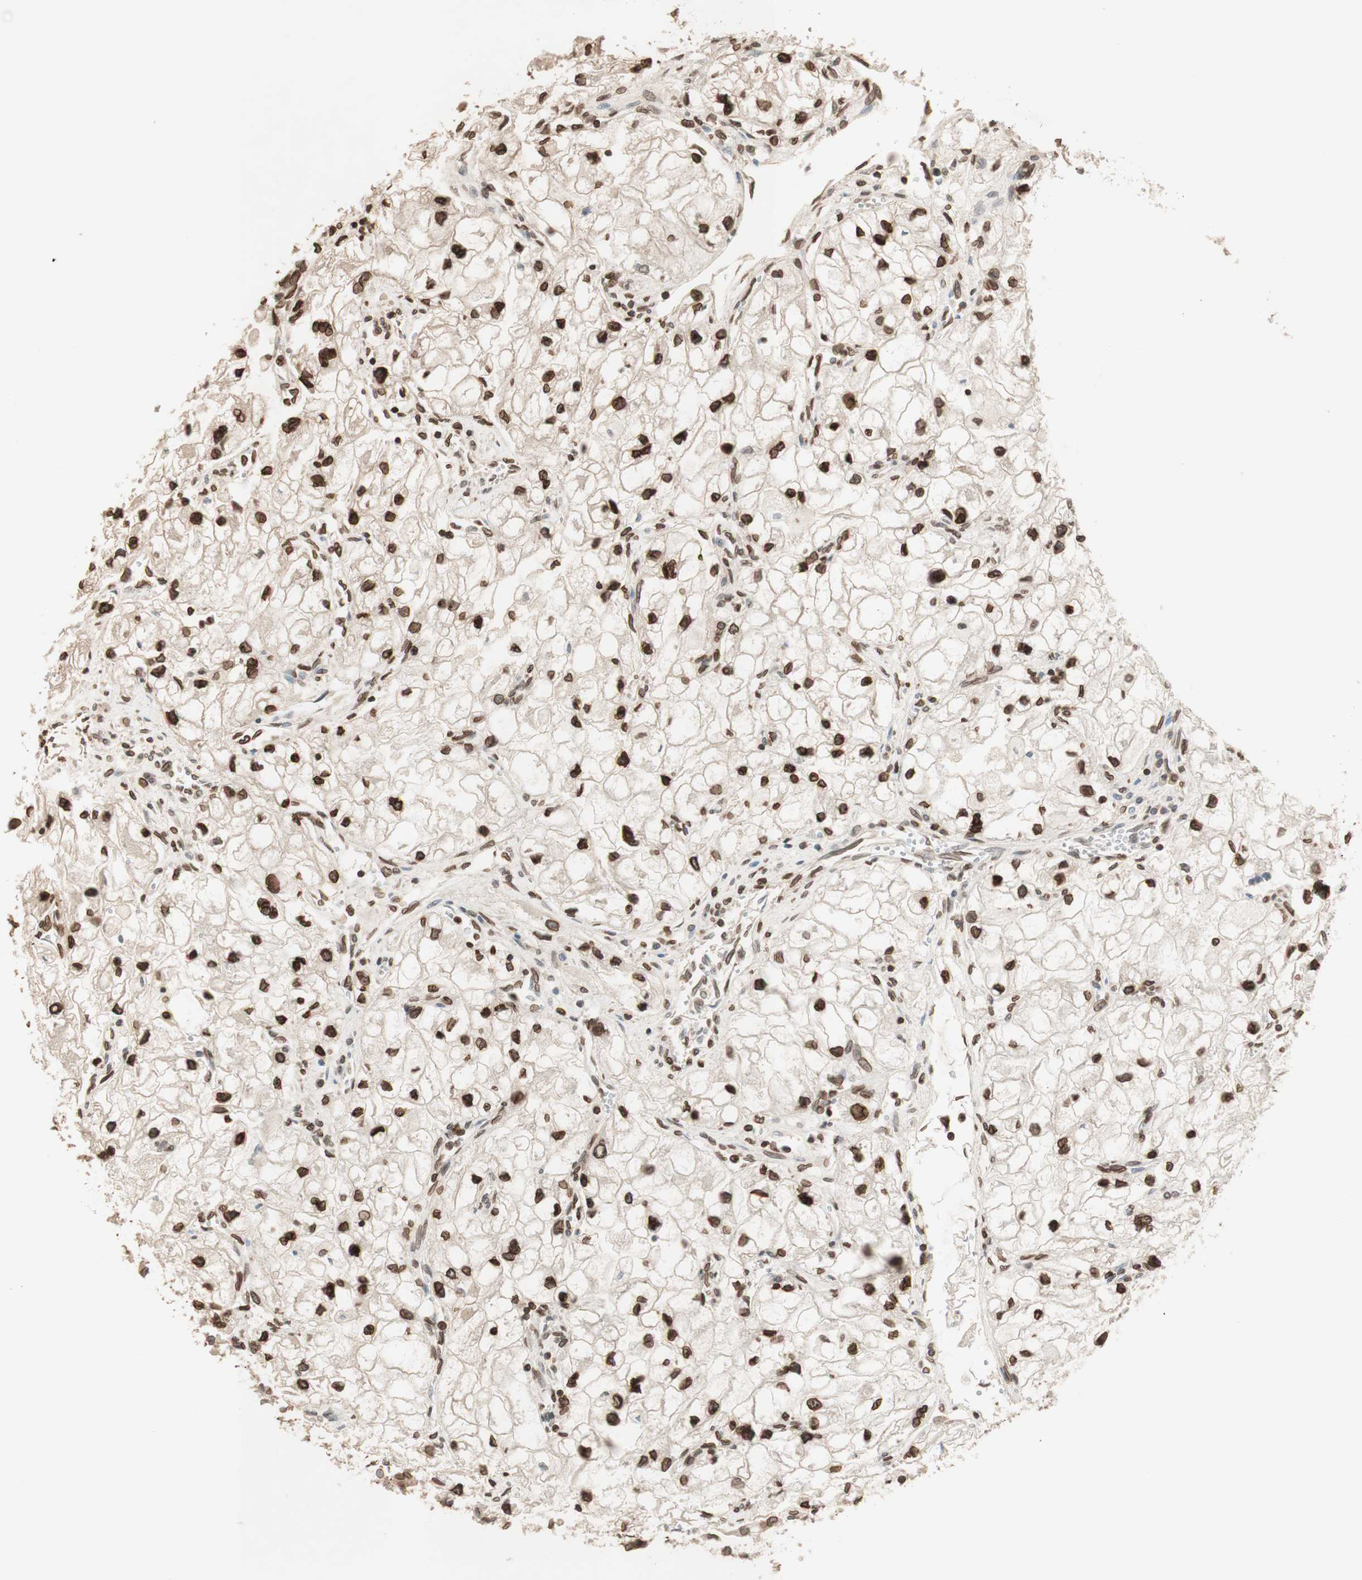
{"staining": {"intensity": "strong", "quantity": ">75%", "location": "cytoplasmic/membranous,nuclear"}, "tissue": "renal cancer", "cell_type": "Tumor cells", "image_type": "cancer", "snomed": [{"axis": "morphology", "description": "Adenocarcinoma, NOS"}, {"axis": "topography", "description": "Kidney"}], "caption": "A histopathology image of human adenocarcinoma (renal) stained for a protein reveals strong cytoplasmic/membranous and nuclear brown staining in tumor cells.", "gene": "TMPO", "patient": {"sex": "female", "age": 70}}